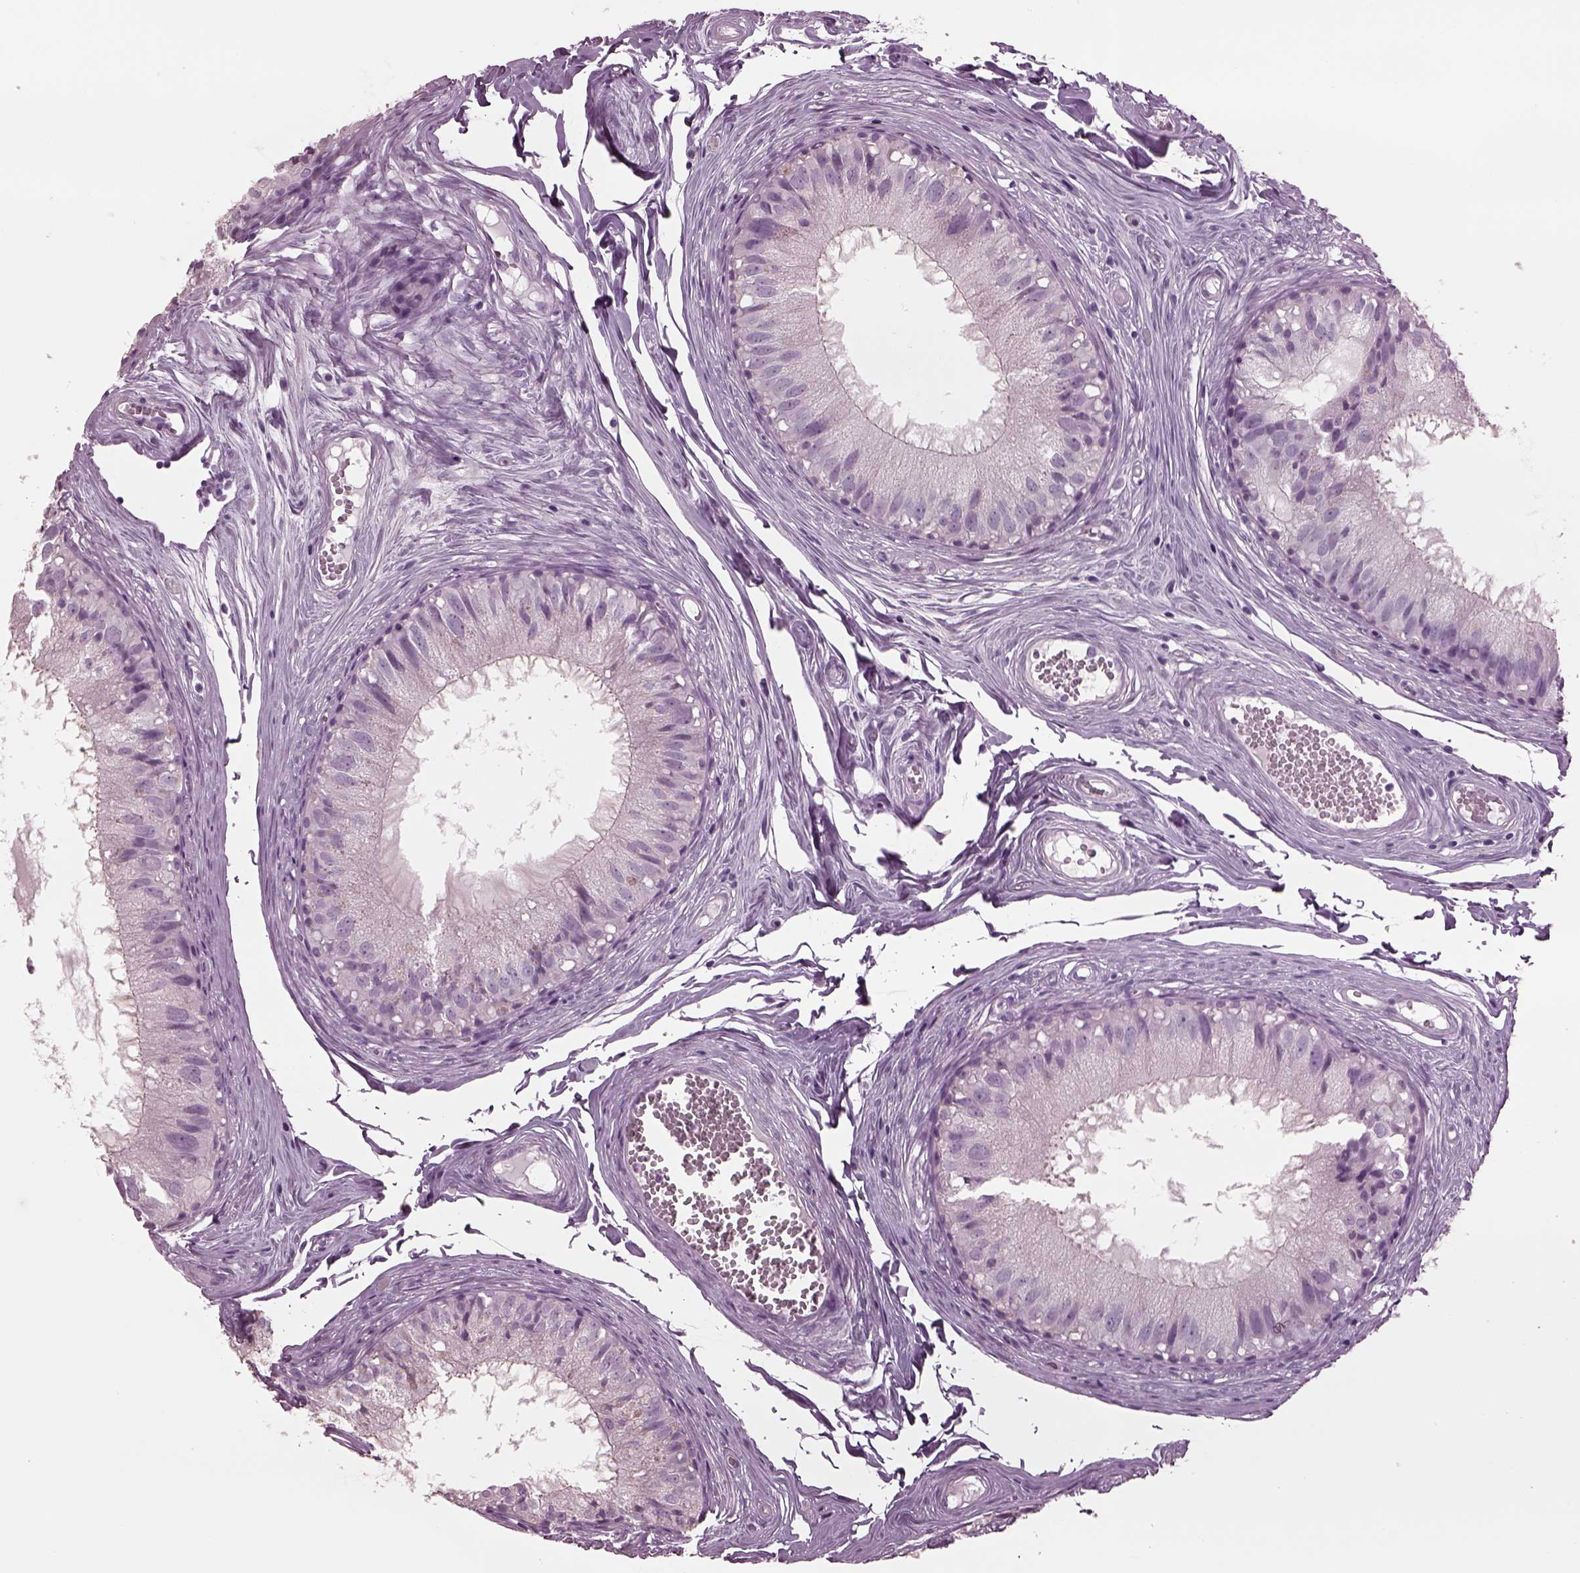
{"staining": {"intensity": "negative", "quantity": "none", "location": "none"}, "tissue": "epididymis", "cell_type": "Glandular cells", "image_type": "normal", "snomed": [{"axis": "morphology", "description": "Normal tissue, NOS"}, {"axis": "topography", "description": "Epididymis"}], "caption": "An immunohistochemistry histopathology image of normal epididymis is shown. There is no staining in glandular cells of epididymis. (Immunohistochemistry, brightfield microscopy, high magnification).", "gene": "TPPP2", "patient": {"sex": "male", "age": 45}}